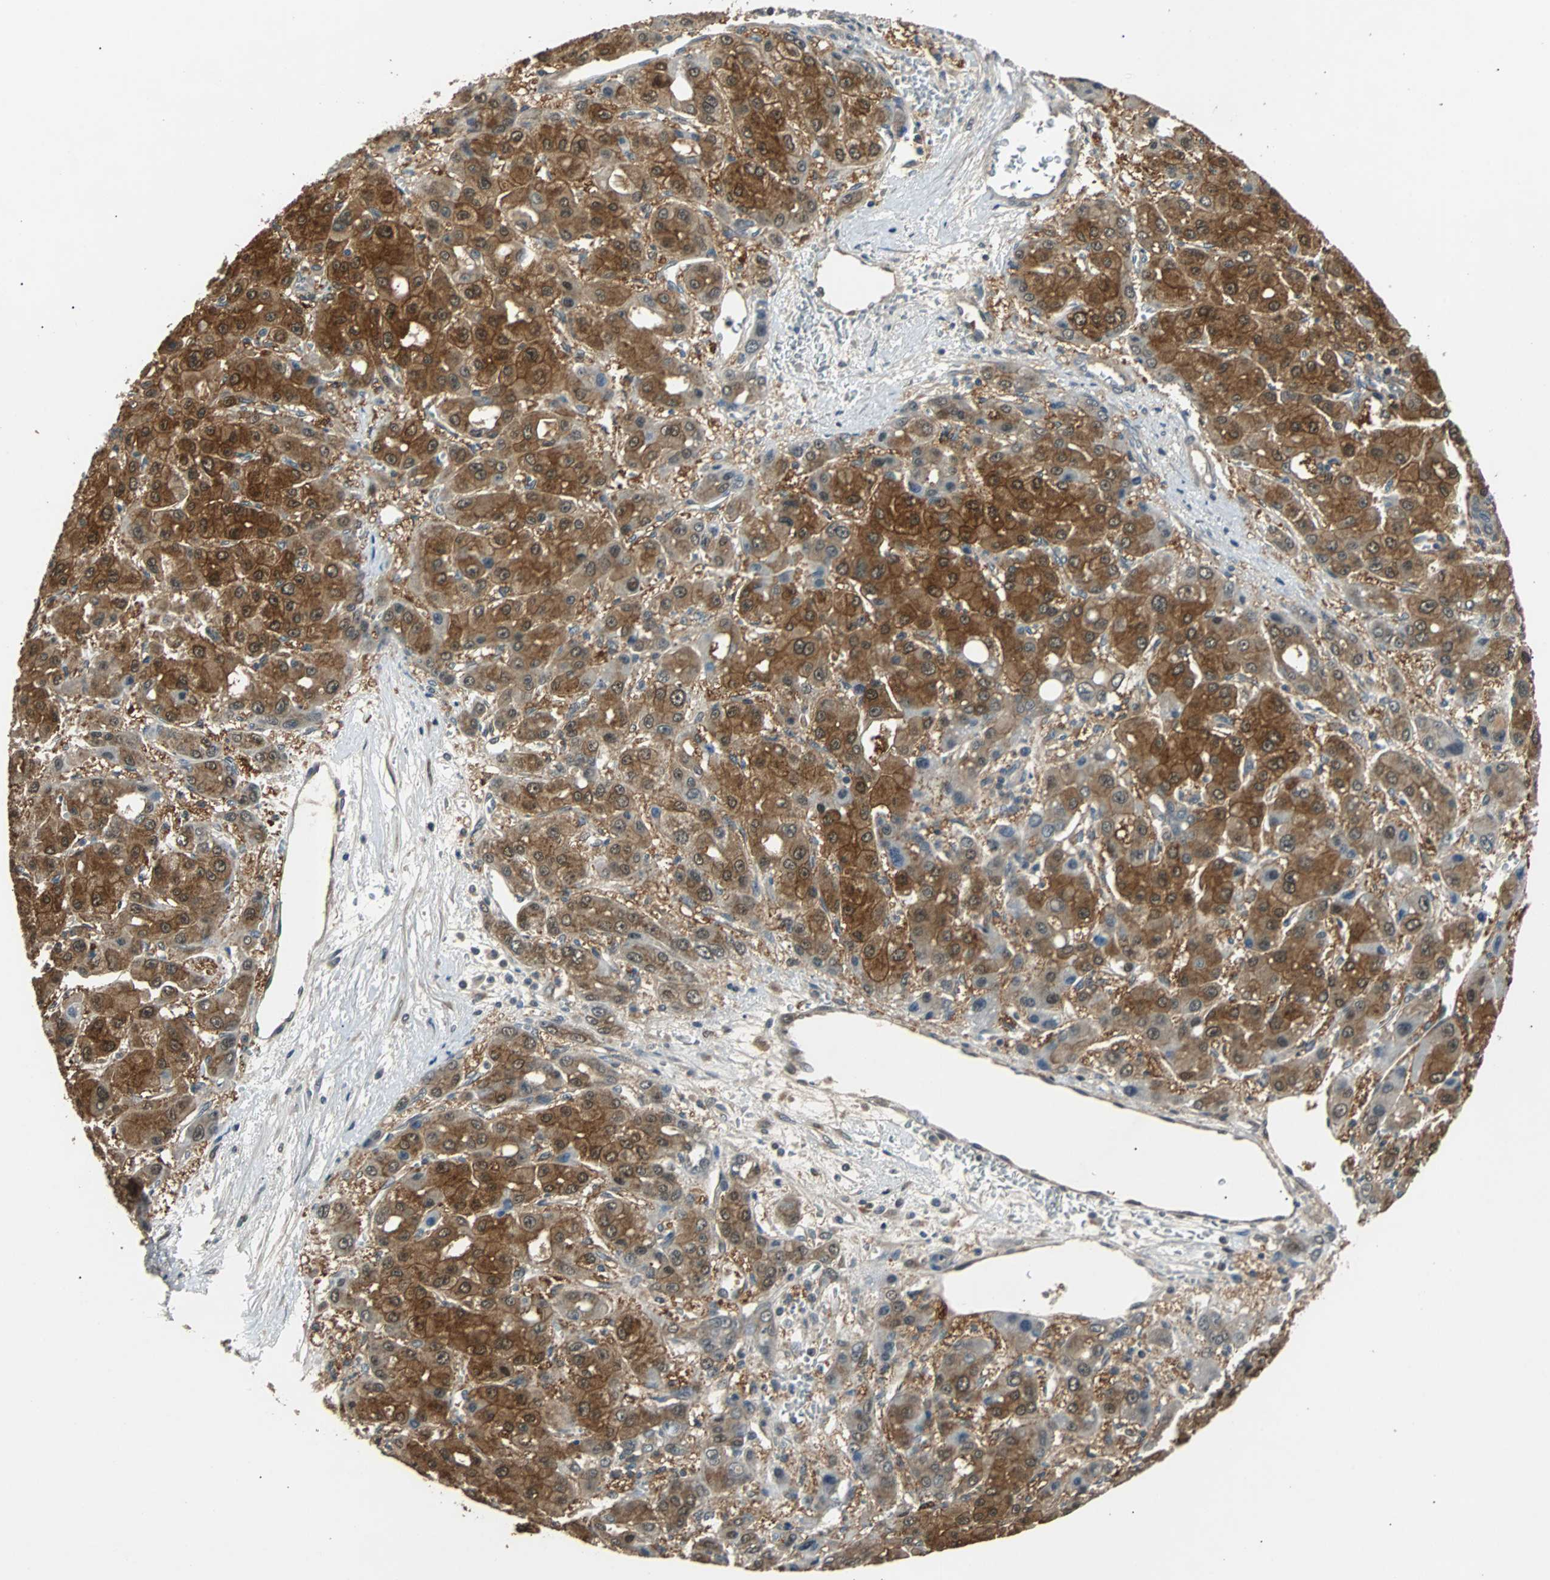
{"staining": {"intensity": "strong", "quantity": ">75%", "location": "cytoplasmic/membranous"}, "tissue": "liver cancer", "cell_type": "Tumor cells", "image_type": "cancer", "snomed": [{"axis": "morphology", "description": "Carcinoma, Hepatocellular, NOS"}, {"axis": "topography", "description": "Liver"}], "caption": "Hepatocellular carcinoma (liver) stained with a protein marker reveals strong staining in tumor cells.", "gene": "PRDX6", "patient": {"sex": "male", "age": 55}}